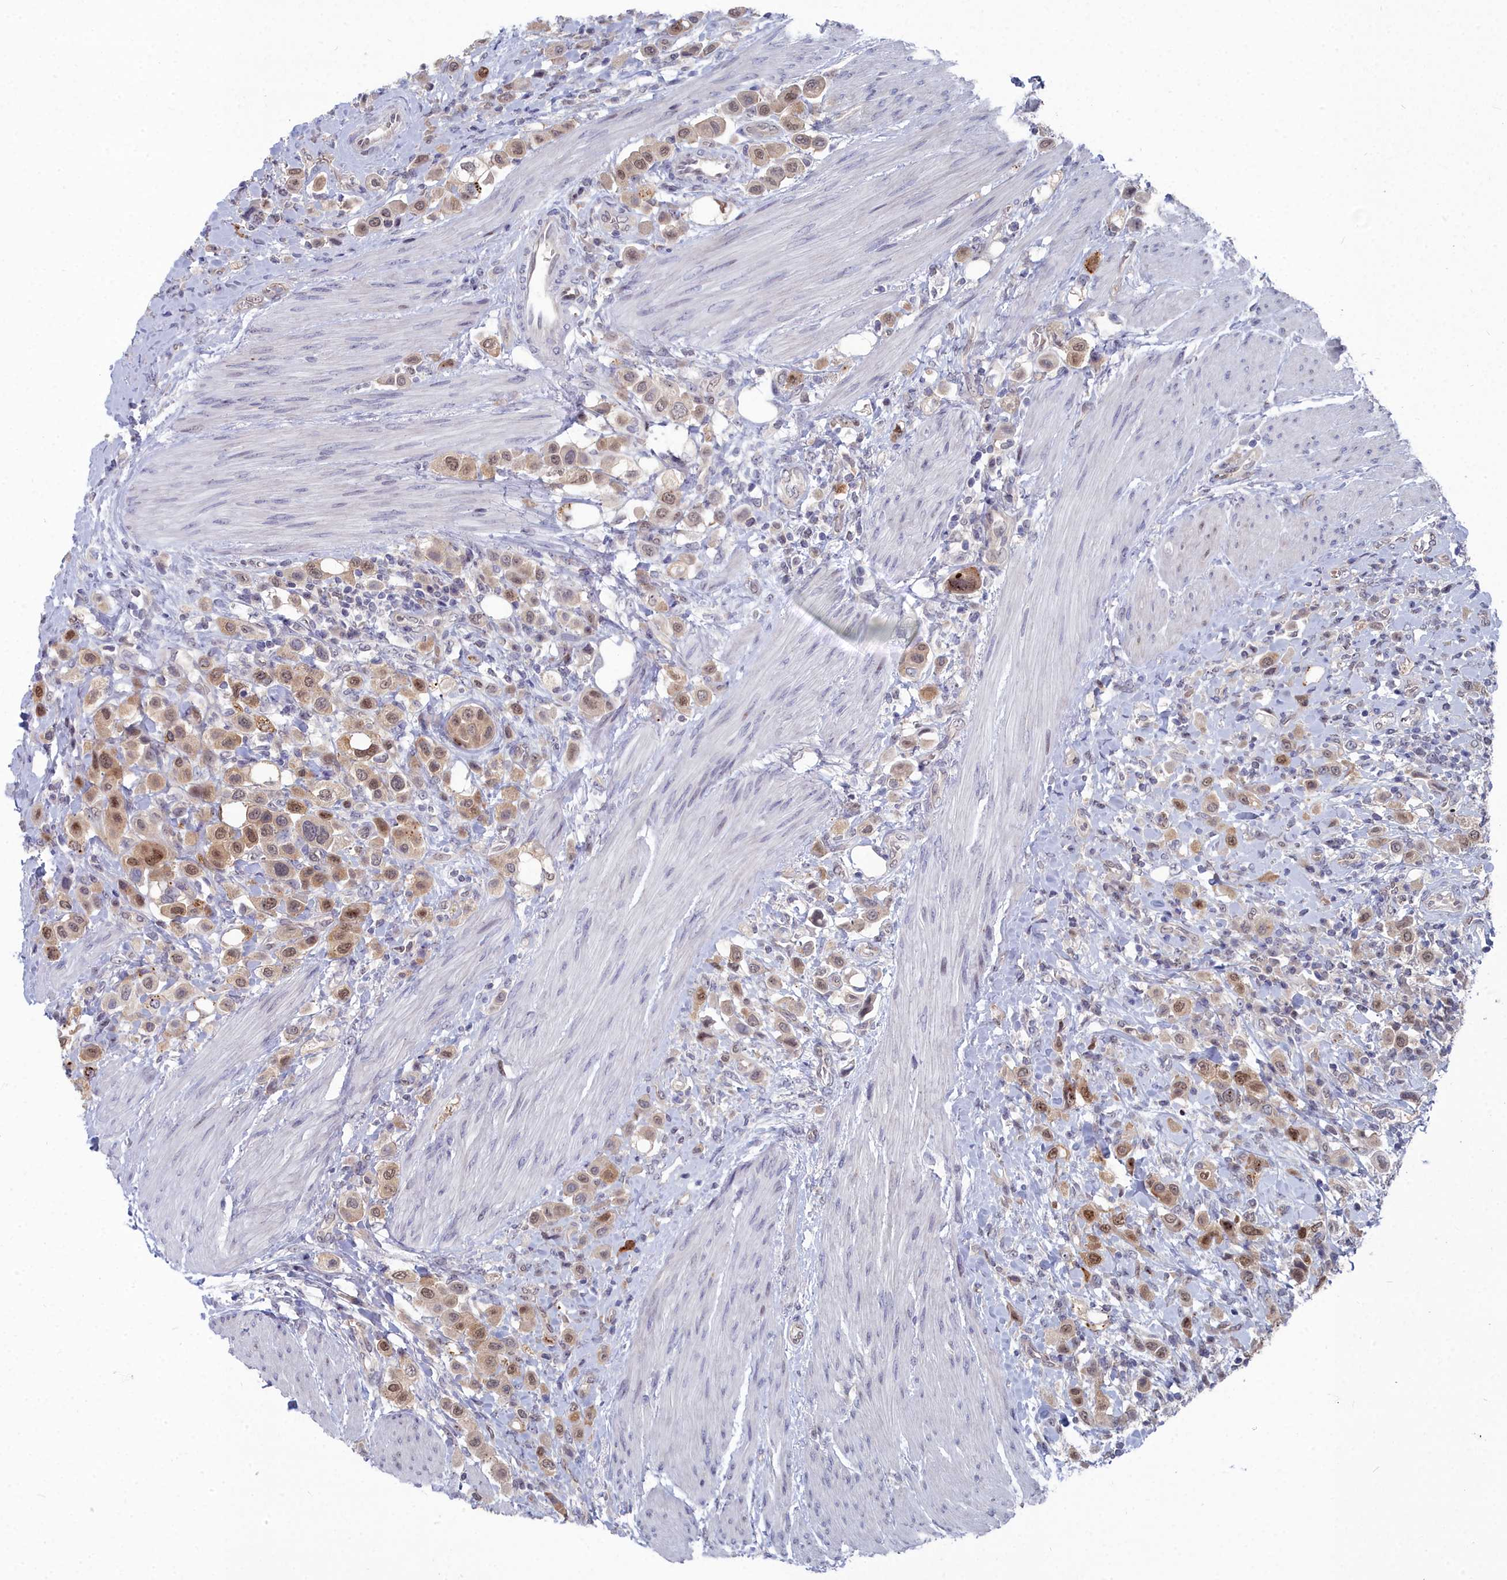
{"staining": {"intensity": "moderate", "quantity": "25%-75%", "location": "nuclear"}, "tissue": "urothelial cancer", "cell_type": "Tumor cells", "image_type": "cancer", "snomed": [{"axis": "morphology", "description": "Urothelial carcinoma, High grade"}, {"axis": "topography", "description": "Urinary bladder"}], "caption": "The image exhibits staining of urothelial cancer, revealing moderate nuclear protein staining (brown color) within tumor cells.", "gene": "RPS27A", "patient": {"sex": "male", "age": 50}}